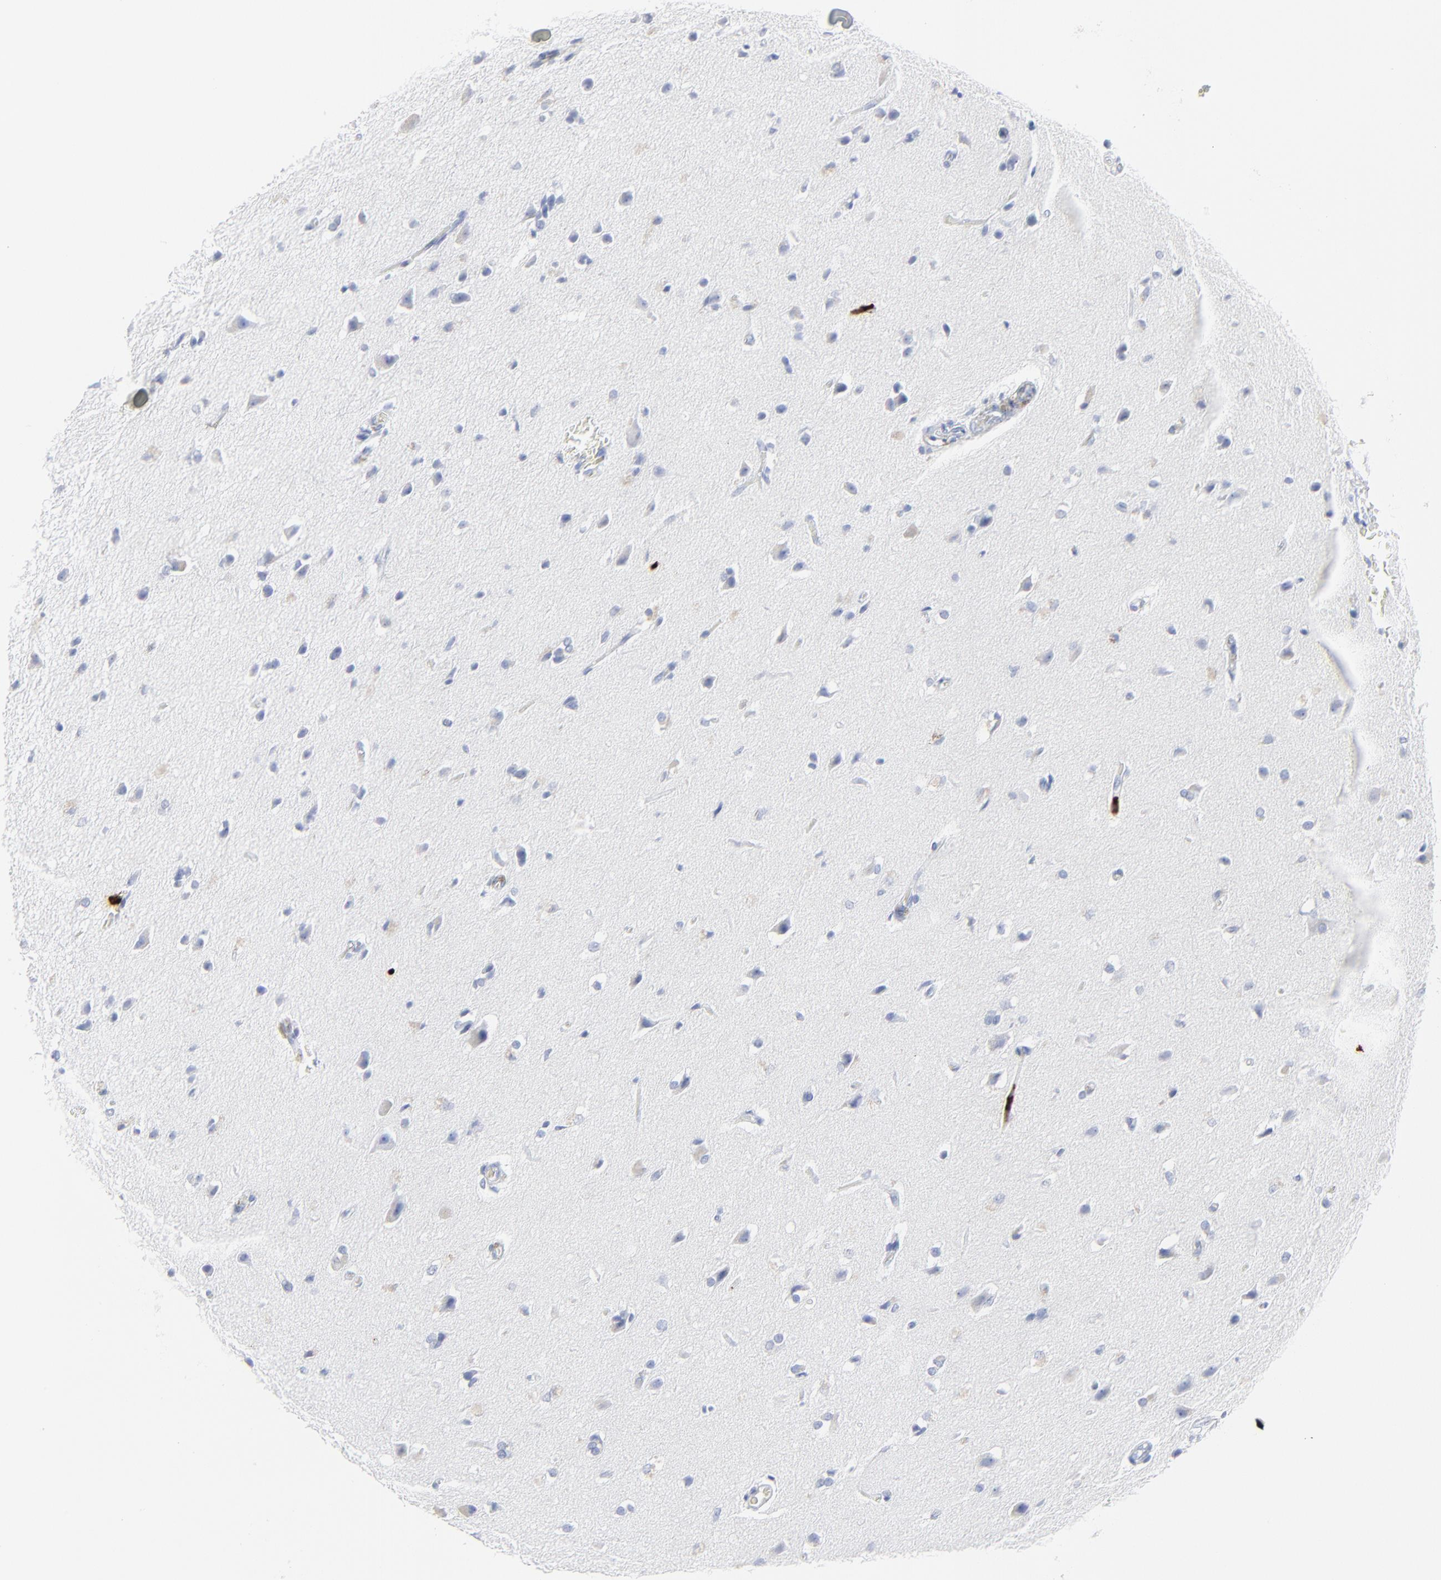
{"staining": {"intensity": "negative", "quantity": "none", "location": "none"}, "tissue": "glioma", "cell_type": "Tumor cells", "image_type": "cancer", "snomed": [{"axis": "morphology", "description": "Glioma, malignant, High grade"}, {"axis": "topography", "description": "Brain"}], "caption": "Tumor cells show no significant staining in glioma. Nuclei are stained in blue.", "gene": "LCN2", "patient": {"sex": "male", "age": 68}}